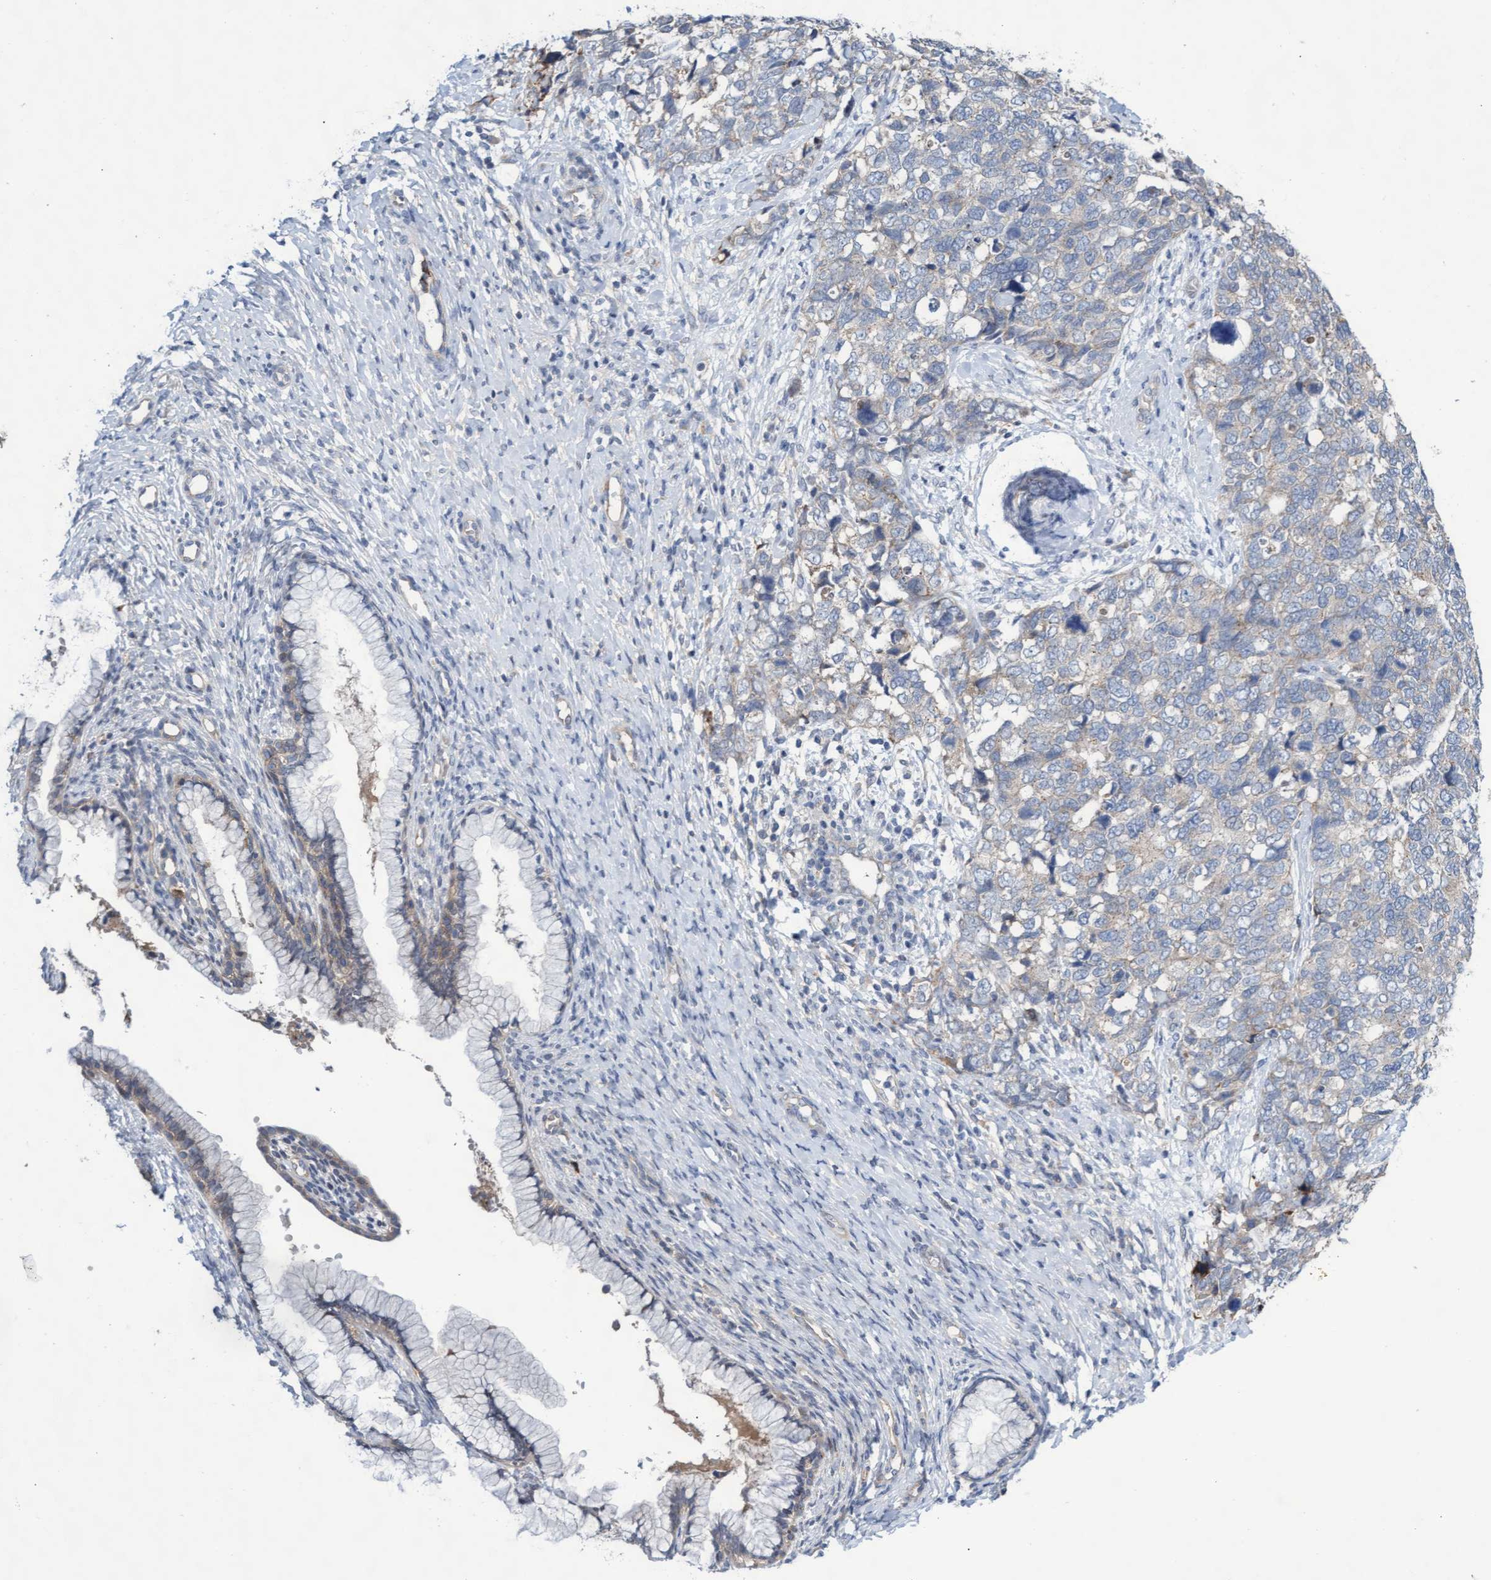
{"staining": {"intensity": "negative", "quantity": "none", "location": "none"}, "tissue": "cervical cancer", "cell_type": "Tumor cells", "image_type": "cancer", "snomed": [{"axis": "morphology", "description": "Squamous cell carcinoma, NOS"}, {"axis": "topography", "description": "Cervix"}], "caption": "The IHC photomicrograph has no significant staining in tumor cells of cervical cancer tissue.", "gene": "ABCF2", "patient": {"sex": "female", "age": 63}}